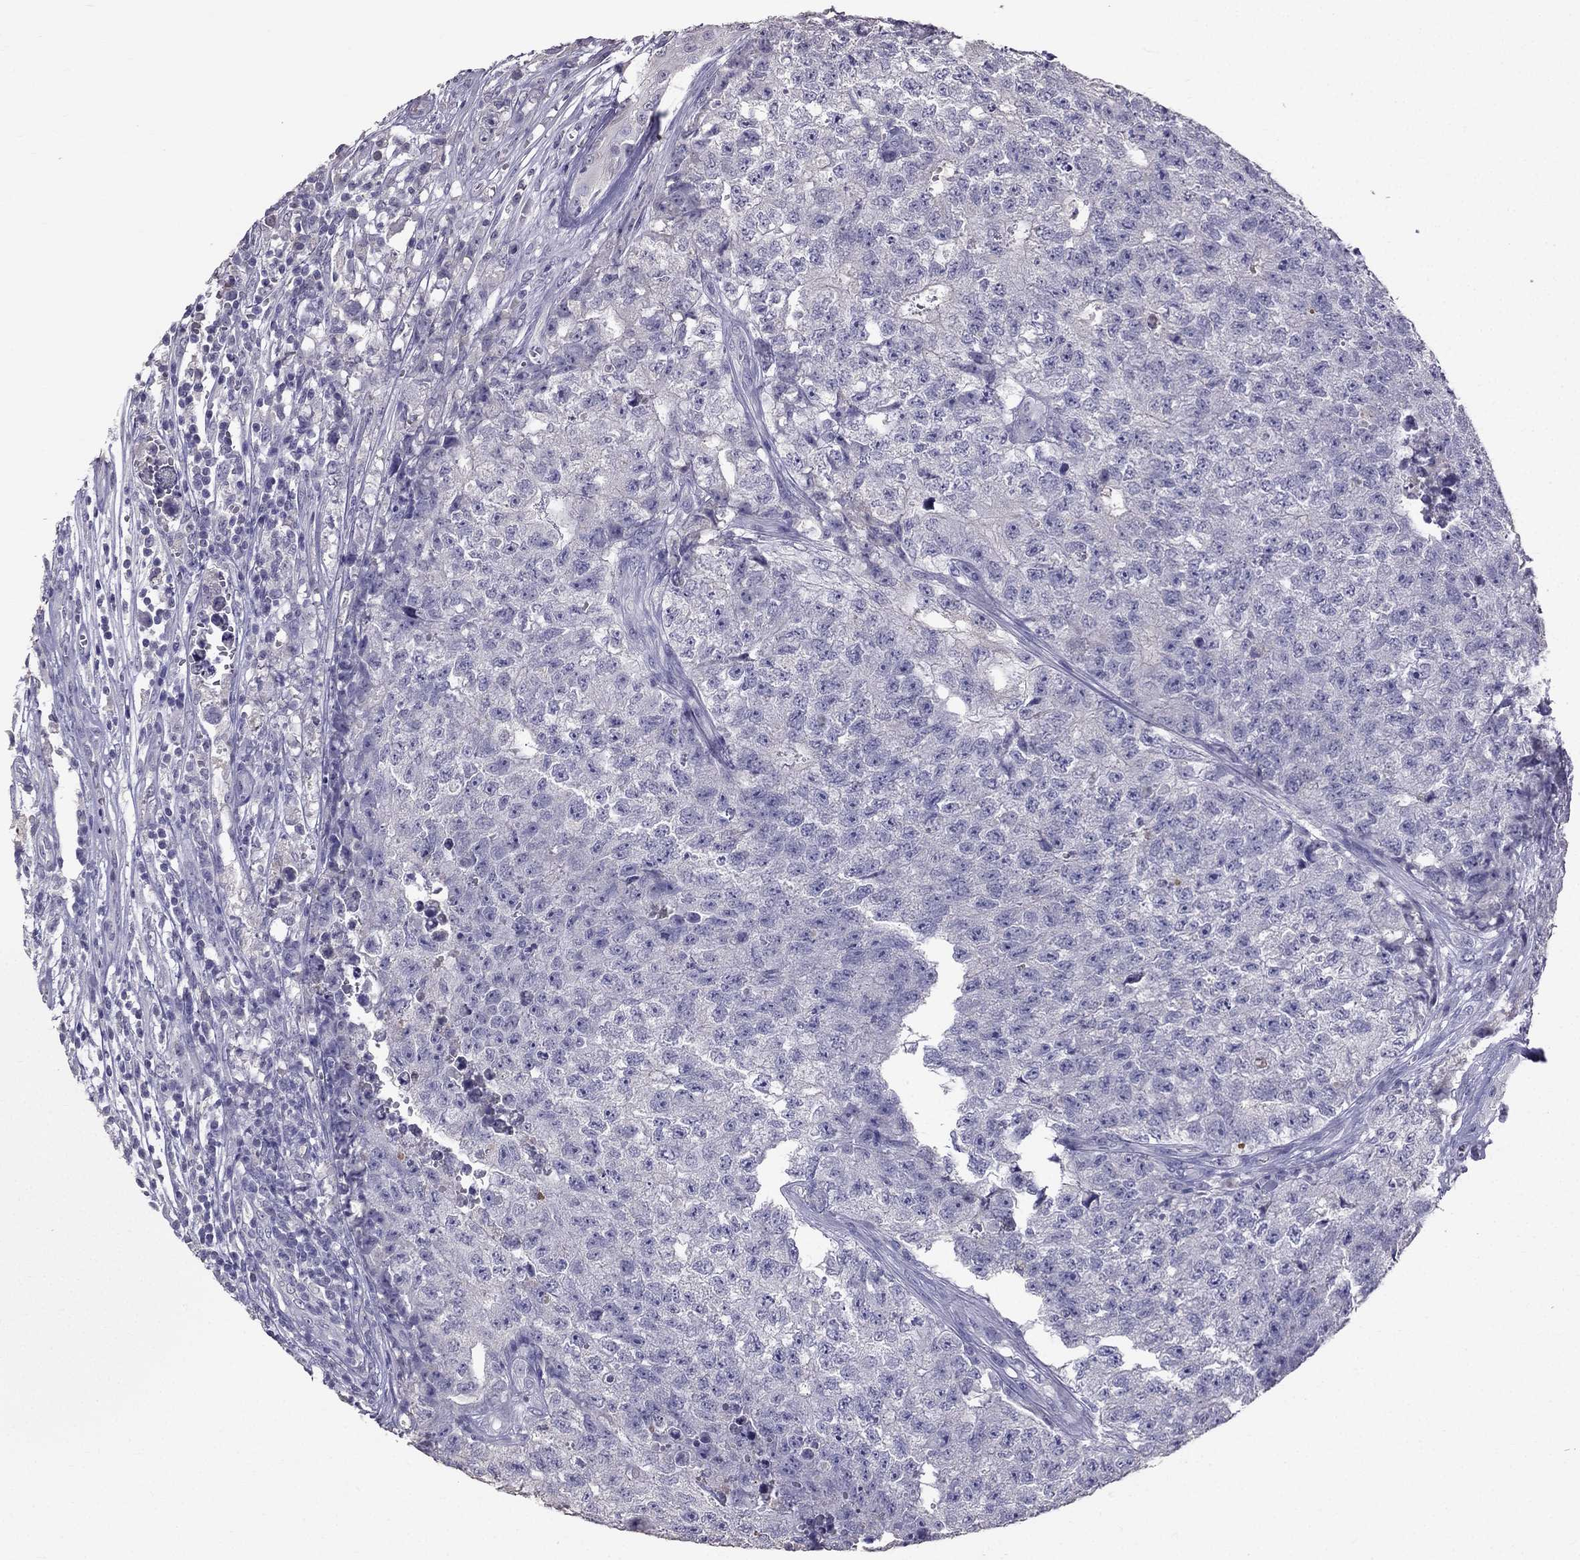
{"staining": {"intensity": "negative", "quantity": "none", "location": "none"}, "tissue": "testis cancer", "cell_type": "Tumor cells", "image_type": "cancer", "snomed": [{"axis": "morphology", "description": "Seminoma, NOS"}, {"axis": "morphology", "description": "Carcinoma, Embryonal, NOS"}, {"axis": "topography", "description": "Testis"}], "caption": "Testis cancer (seminoma) was stained to show a protein in brown. There is no significant positivity in tumor cells.", "gene": "SCG5", "patient": {"sex": "male", "age": 22}}